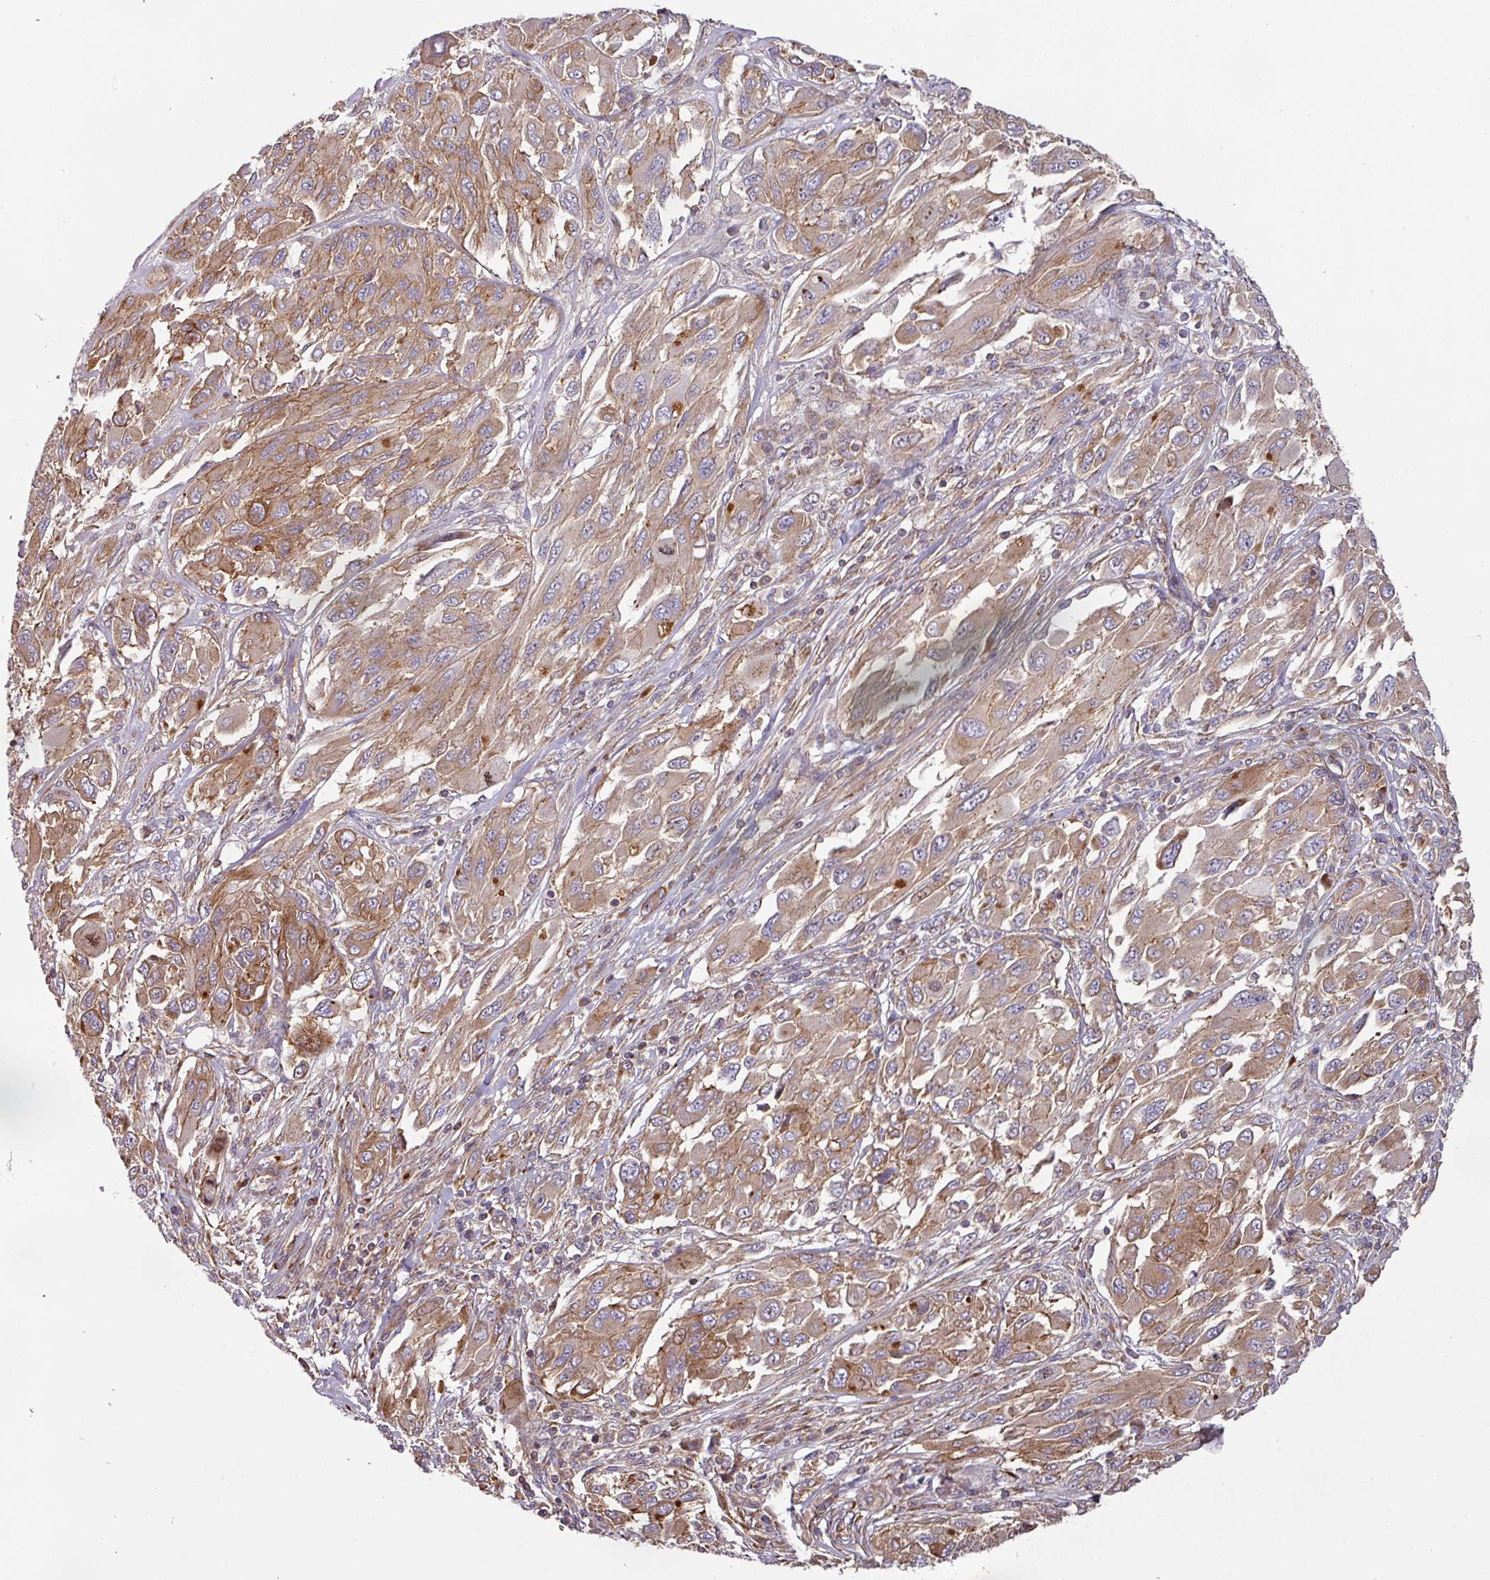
{"staining": {"intensity": "moderate", "quantity": ">75%", "location": "cytoplasmic/membranous"}, "tissue": "melanoma", "cell_type": "Tumor cells", "image_type": "cancer", "snomed": [{"axis": "morphology", "description": "Malignant melanoma, NOS"}, {"axis": "topography", "description": "Skin"}], "caption": "High-power microscopy captured an immunohistochemistry (IHC) image of melanoma, revealing moderate cytoplasmic/membranous positivity in about >75% of tumor cells. (DAB (3,3'-diaminobenzidine) = brown stain, brightfield microscopy at high magnification).", "gene": "CASP2", "patient": {"sex": "female", "age": 91}}